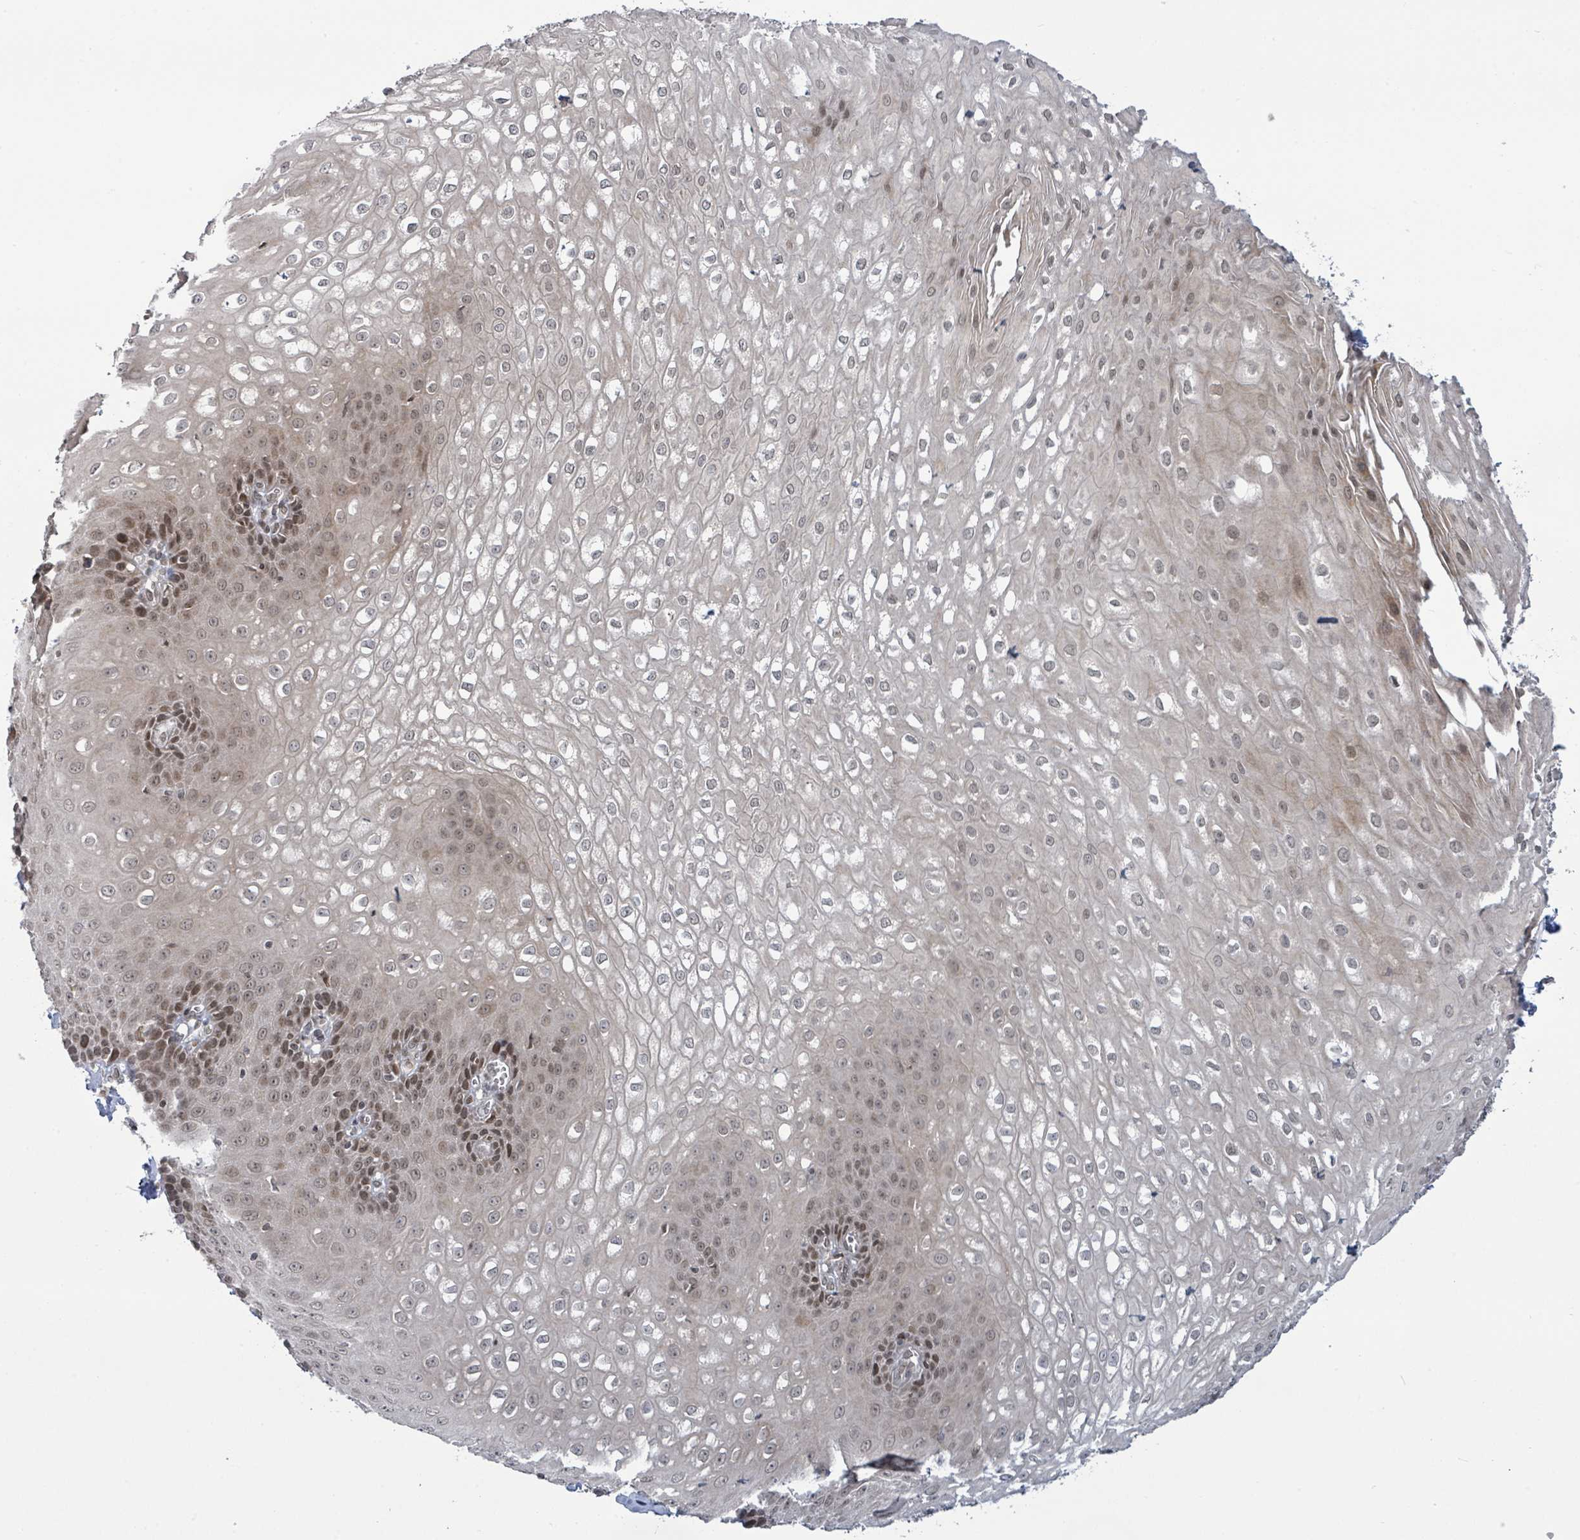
{"staining": {"intensity": "moderate", "quantity": "25%-75%", "location": "nuclear"}, "tissue": "esophagus", "cell_type": "Squamous epithelial cells", "image_type": "normal", "snomed": [{"axis": "morphology", "description": "Normal tissue, NOS"}, {"axis": "topography", "description": "Esophagus"}], "caption": "This image exhibits IHC staining of benign human esophagus, with medium moderate nuclear positivity in approximately 25%-75% of squamous epithelial cells.", "gene": "SBF2", "patient": {"sex": "male", "age": 67}}